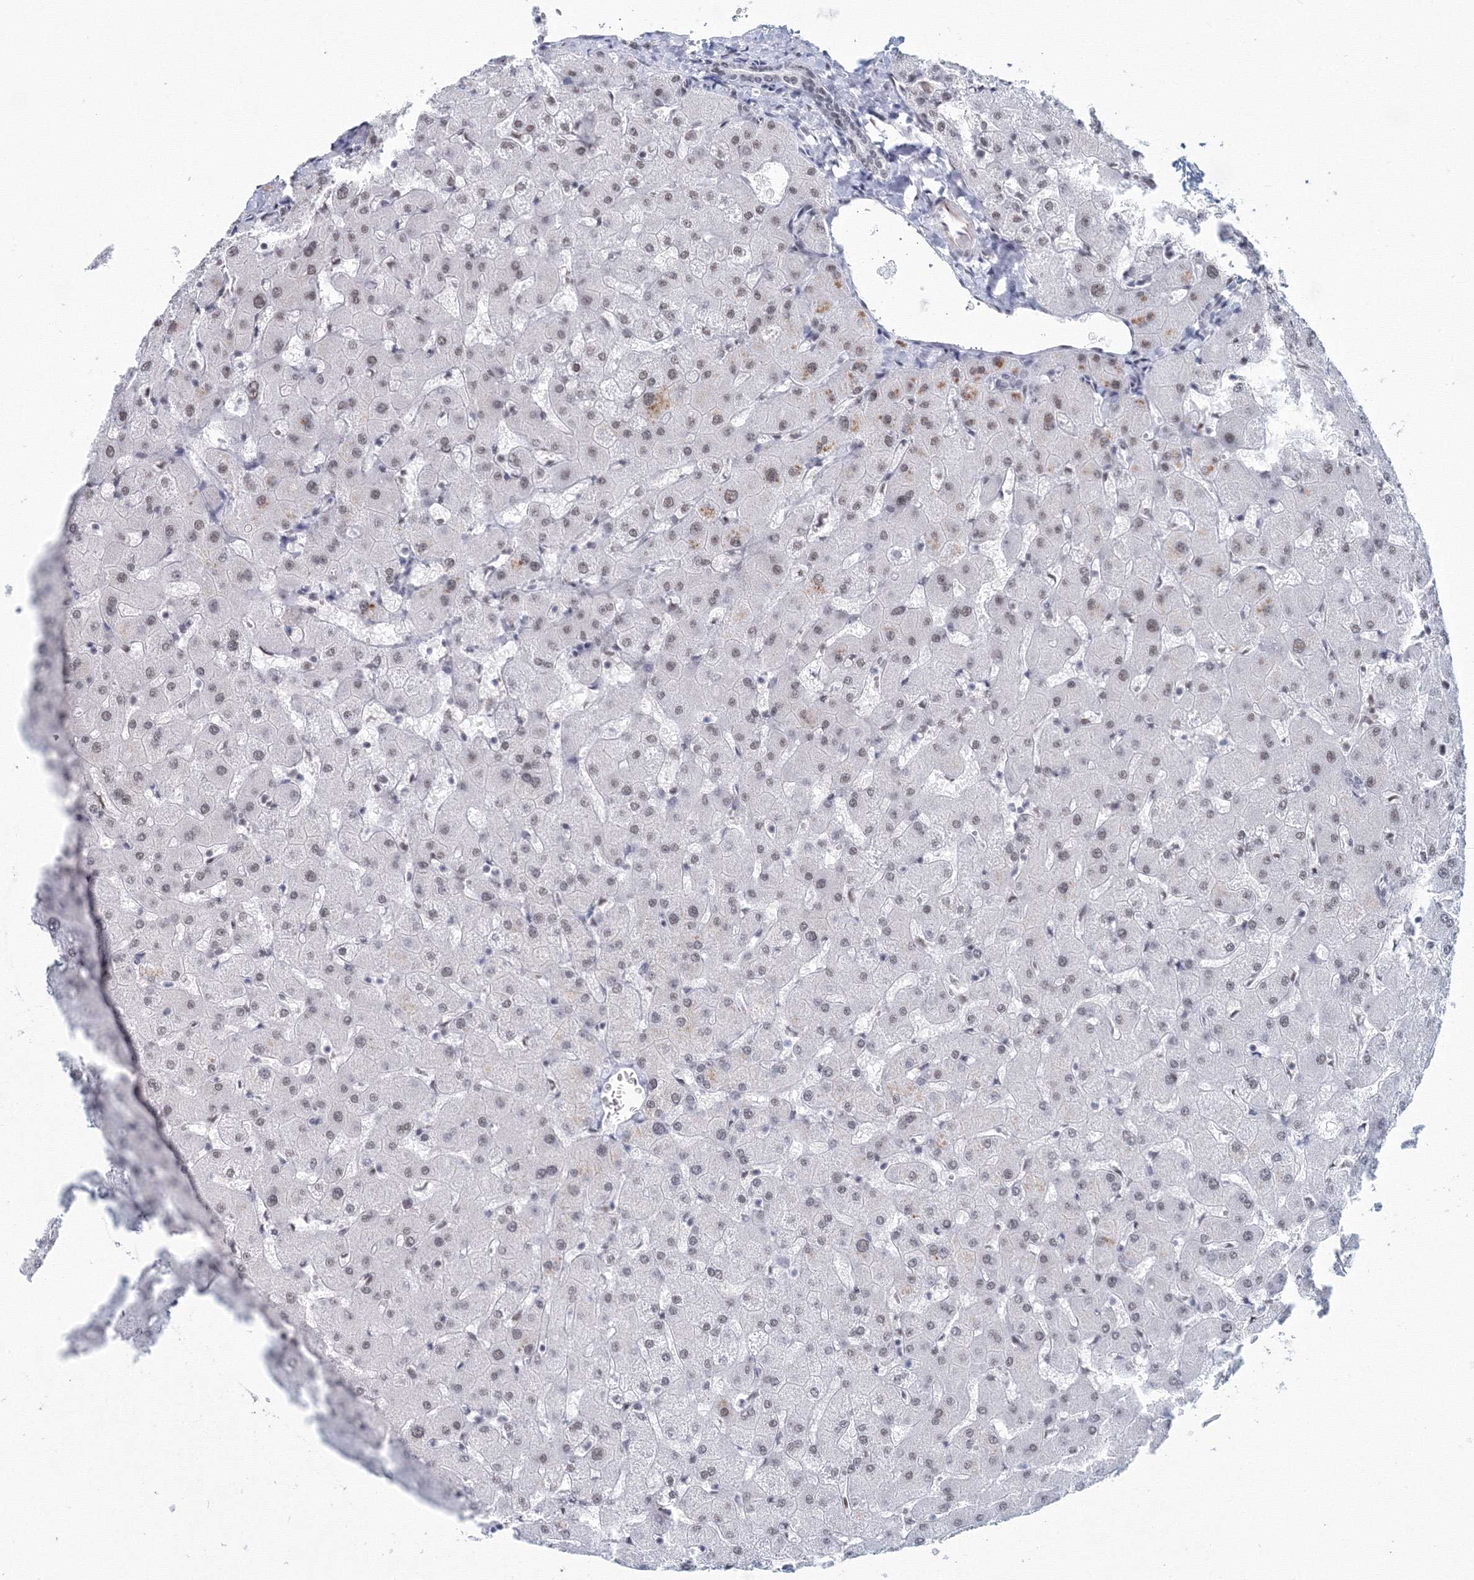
{"staining": {"intensity": "weak", "quantity": "25%-75%", "location": "nuclear"}, "tissue": "liver", "cell_type": "Cholangiocytes", "image_type": "normal", "snomed": [{"axis": "morphology", "description": "Normal tissue, NOS"}, {"axis": "topography", "description": "Liver"}], "caption": "High-power microscopy captured an IHC photomicrograph of normal liver, revealing weak nuclear positivity in about 25%-75% of cholangiocytes. Nuclei are stained in blue.", "gene": "SF3B6", "patient": {"sex": "female", "age": 63}}